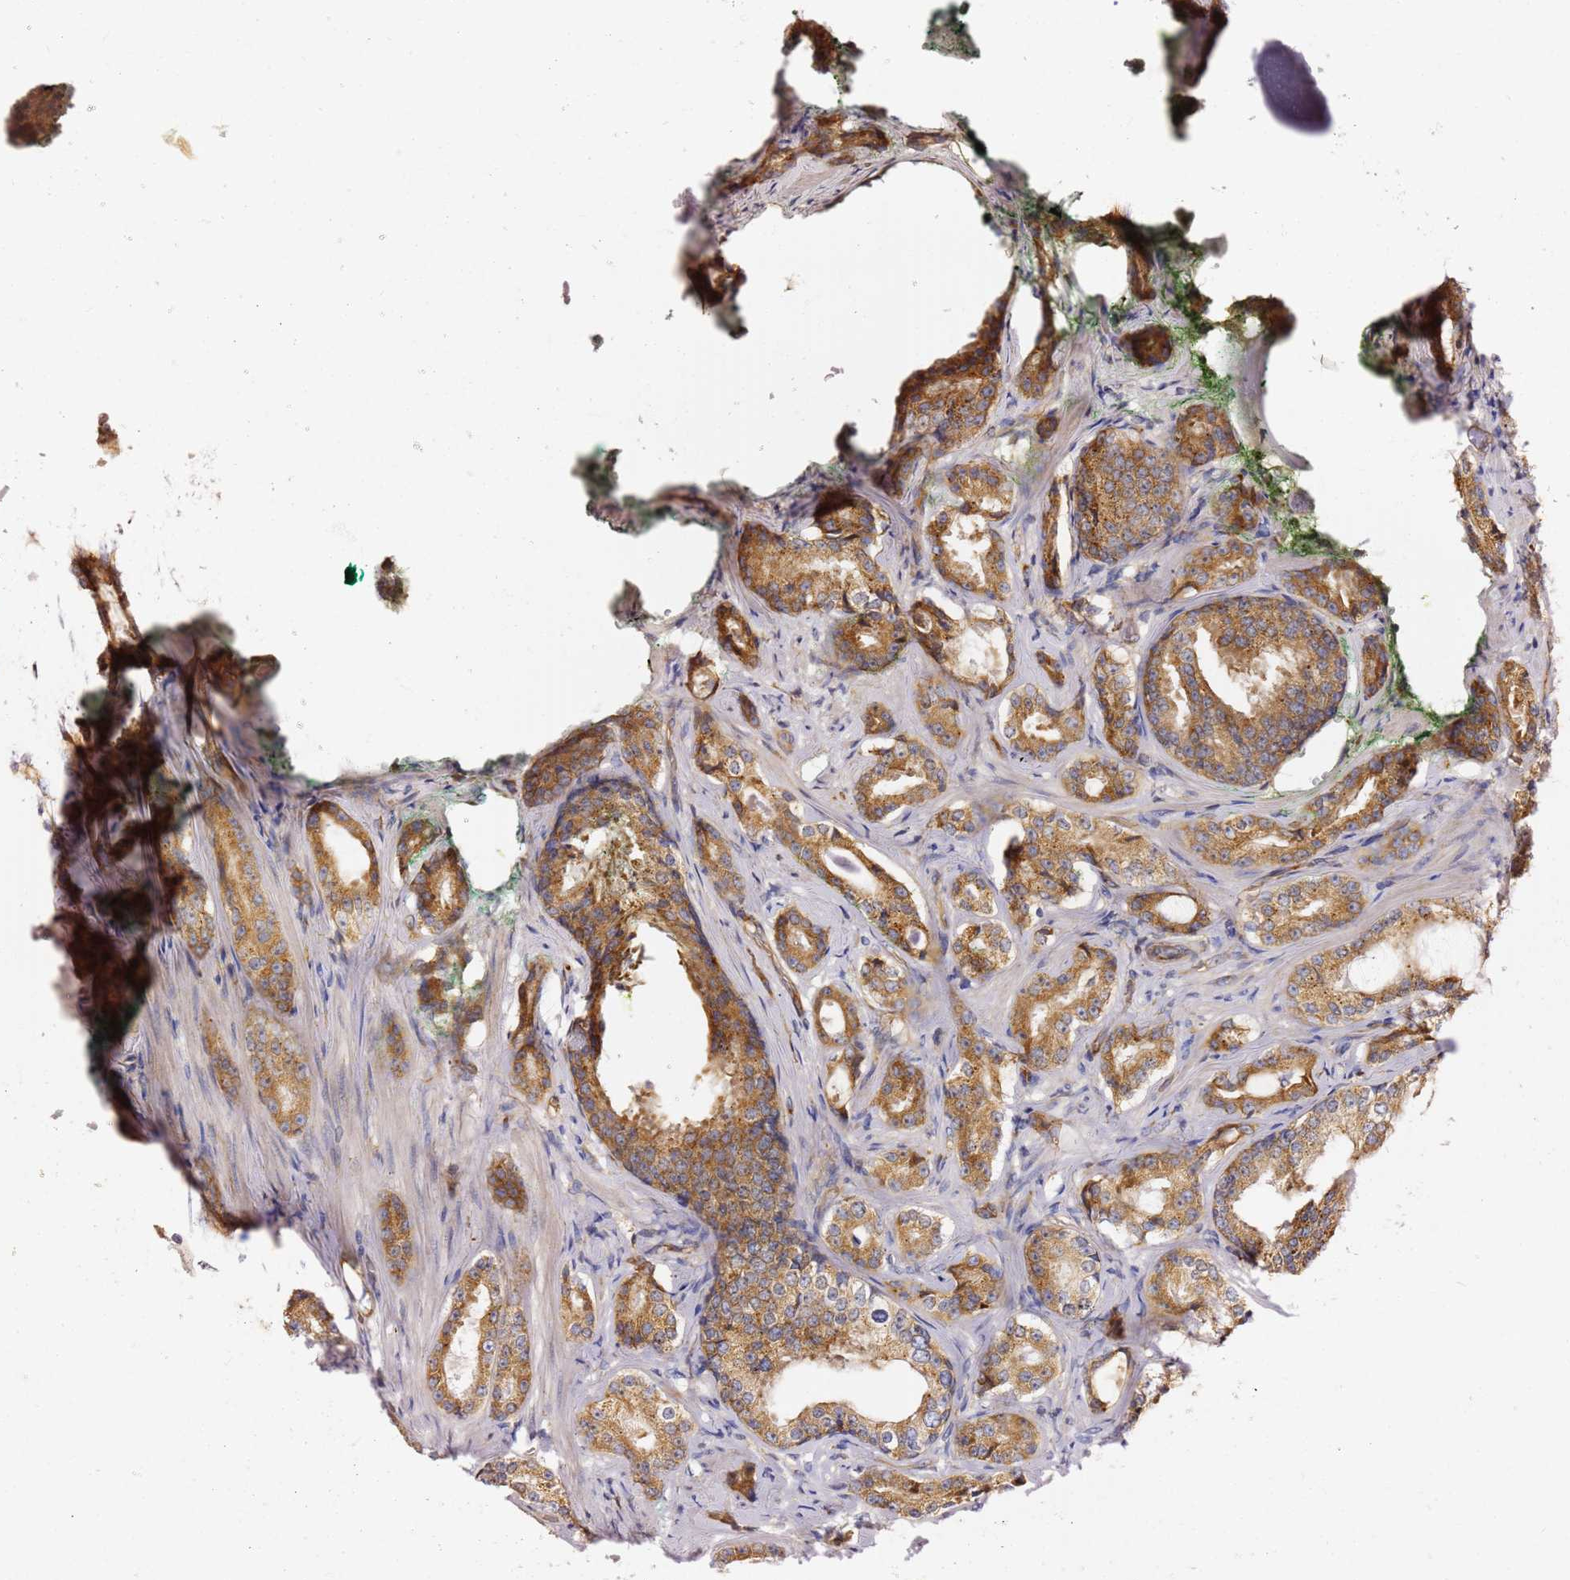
{"staining": {"intensity": "moderate", "quantity": ">75%", "location": "cytoplasmic/membranous"}, "tissue": "prostate cancer", "cell_type": "Tumor cells", "image_type": "cancer", "snomed": [{"axis": "morphology", "description": "Adenocarcinoma, High grade"}, {"axis": "topography", "description": "Prostate"}], "caption": "Immunohistochemistry (IHC) (DAB) staining of human prostate high-grade adenocarcinoma shows moderate cytoplasmic/membranous protein staining in approximately >75% of tumor cells.", "gene": "KIF7", "patient": {"sex": "male", "age": 58}}